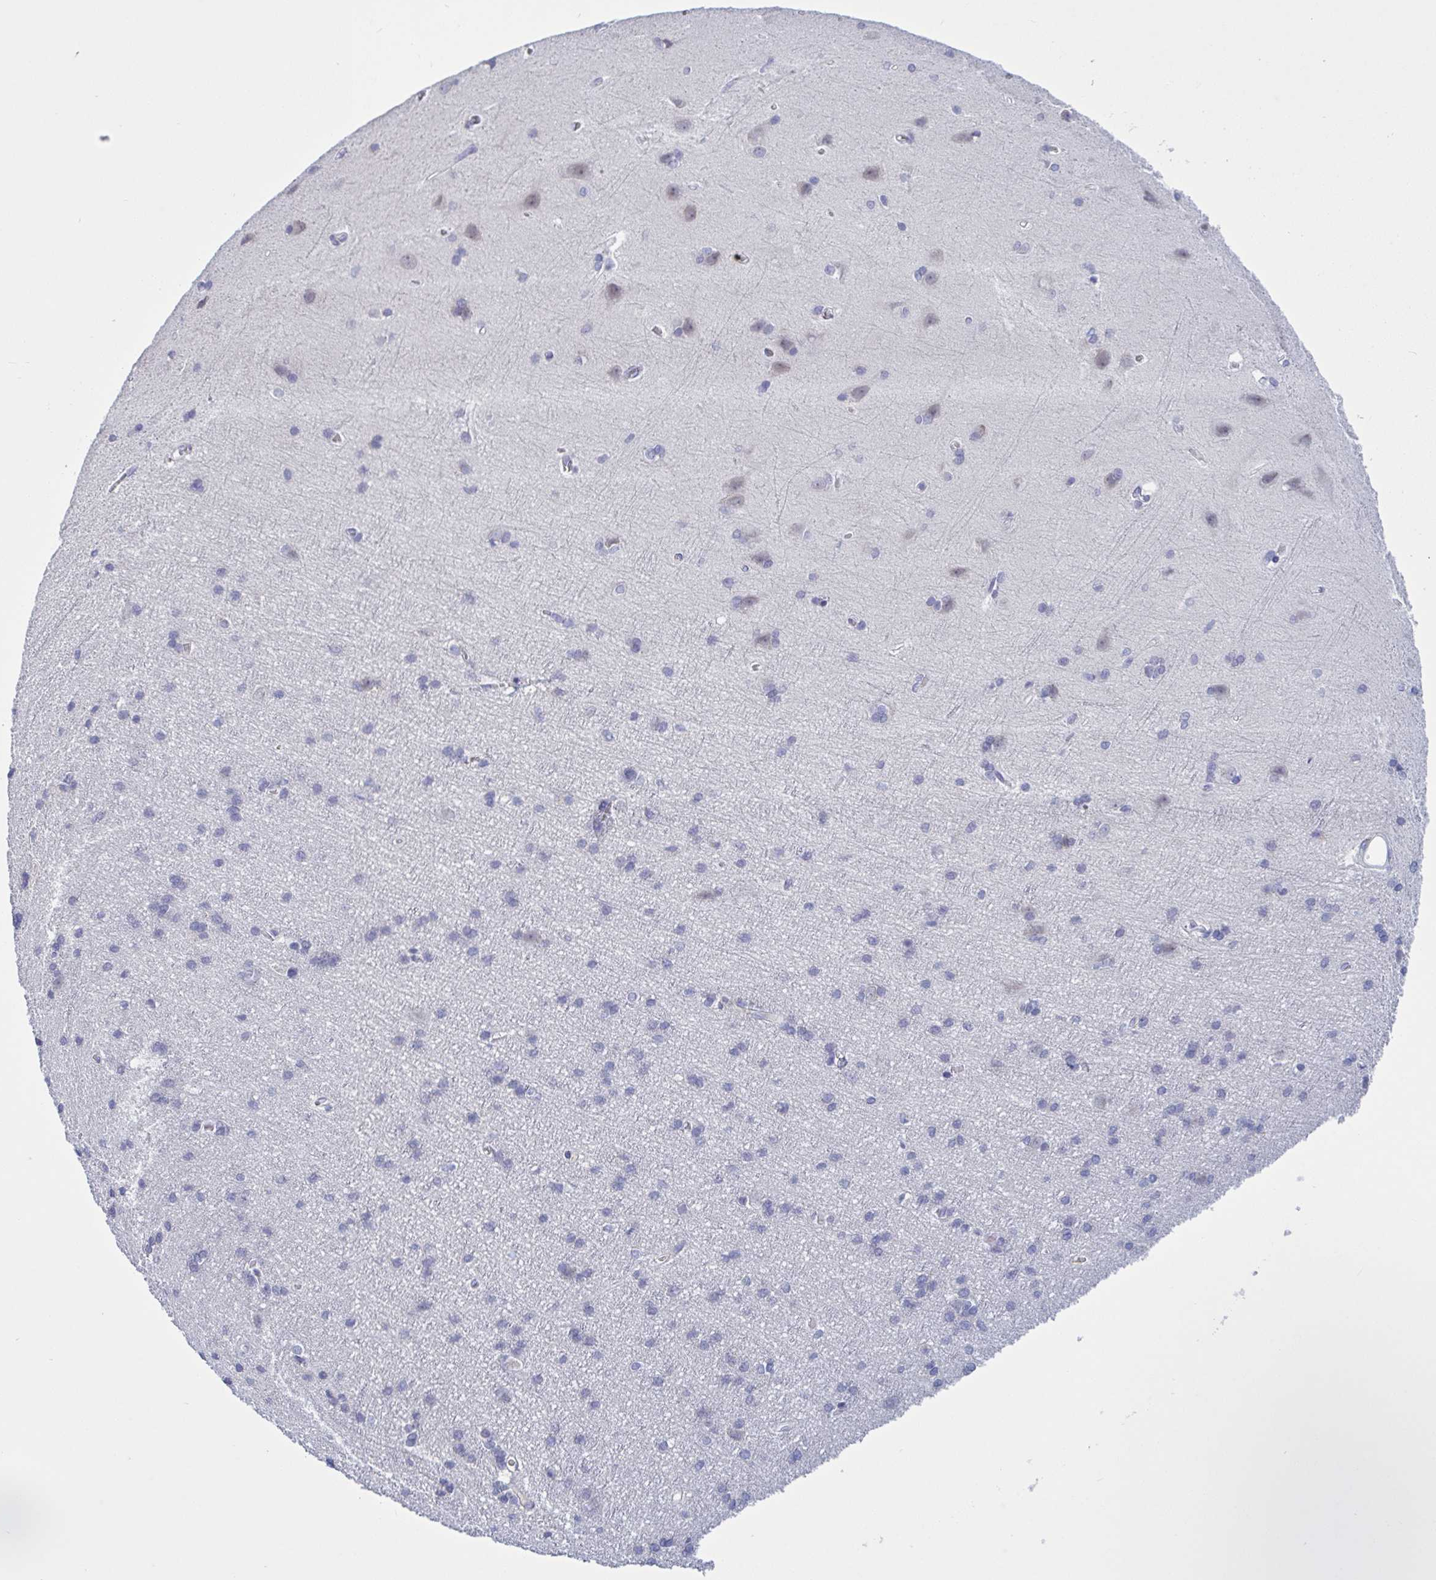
{"staining": {"intensity": "negative", "quantity": "none", "location": "none"}, "tissue": "cerebral cortex", "cell_type": "Endothelial cells", "image_type": "normal", "snomed": [{"axis": "morphology", "description": "Normal tissue, NOS"}, {"axis": "topography", "description": "Cerebral cortex"}], "caption": "Immunohistochemistry (IHC) photomicrograph of normal human cerebral cortex stained for a protein (brown), which exhibits no staining in endothelial cells.", "gene": "SERPINB13", "patient": {"sex": "male", "age": 37}}